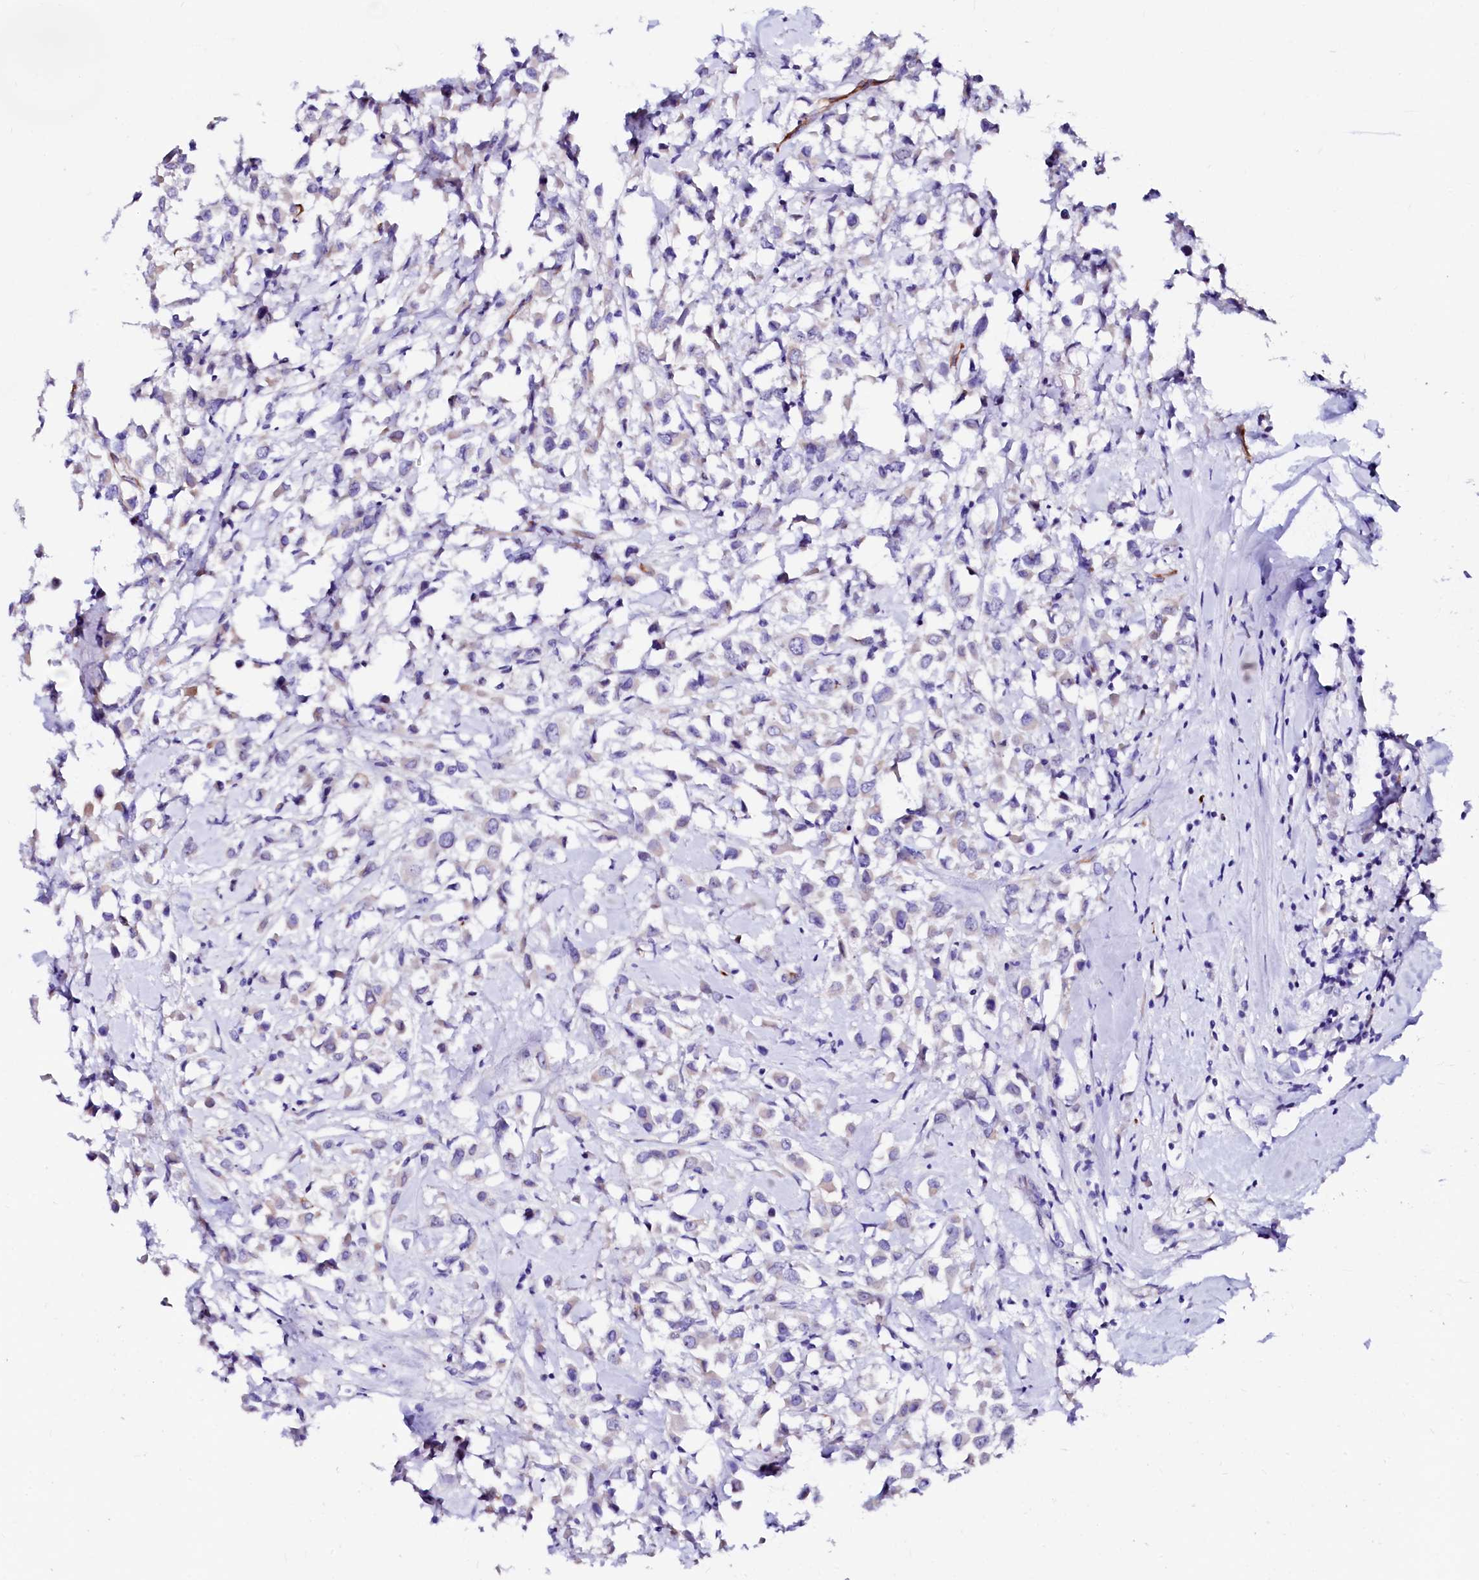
{"staining": {"intensity": "negative", "quantity": "none", "location": "none"}, "tissue": "breast cancer", "cell_type": "Tumor cells", "image_type": "cancer", "snomed": [{"axis": "morphology", "description": "Duct carcinoma"}, {"axis": "topography", "description": "Breast"}], "caption": "The histopathology image displays no staining of tumor cells in breast cancer (intraductal carcinoma).", "gene": "SFR1", "patient": {"sex": "female", "age": 87}}